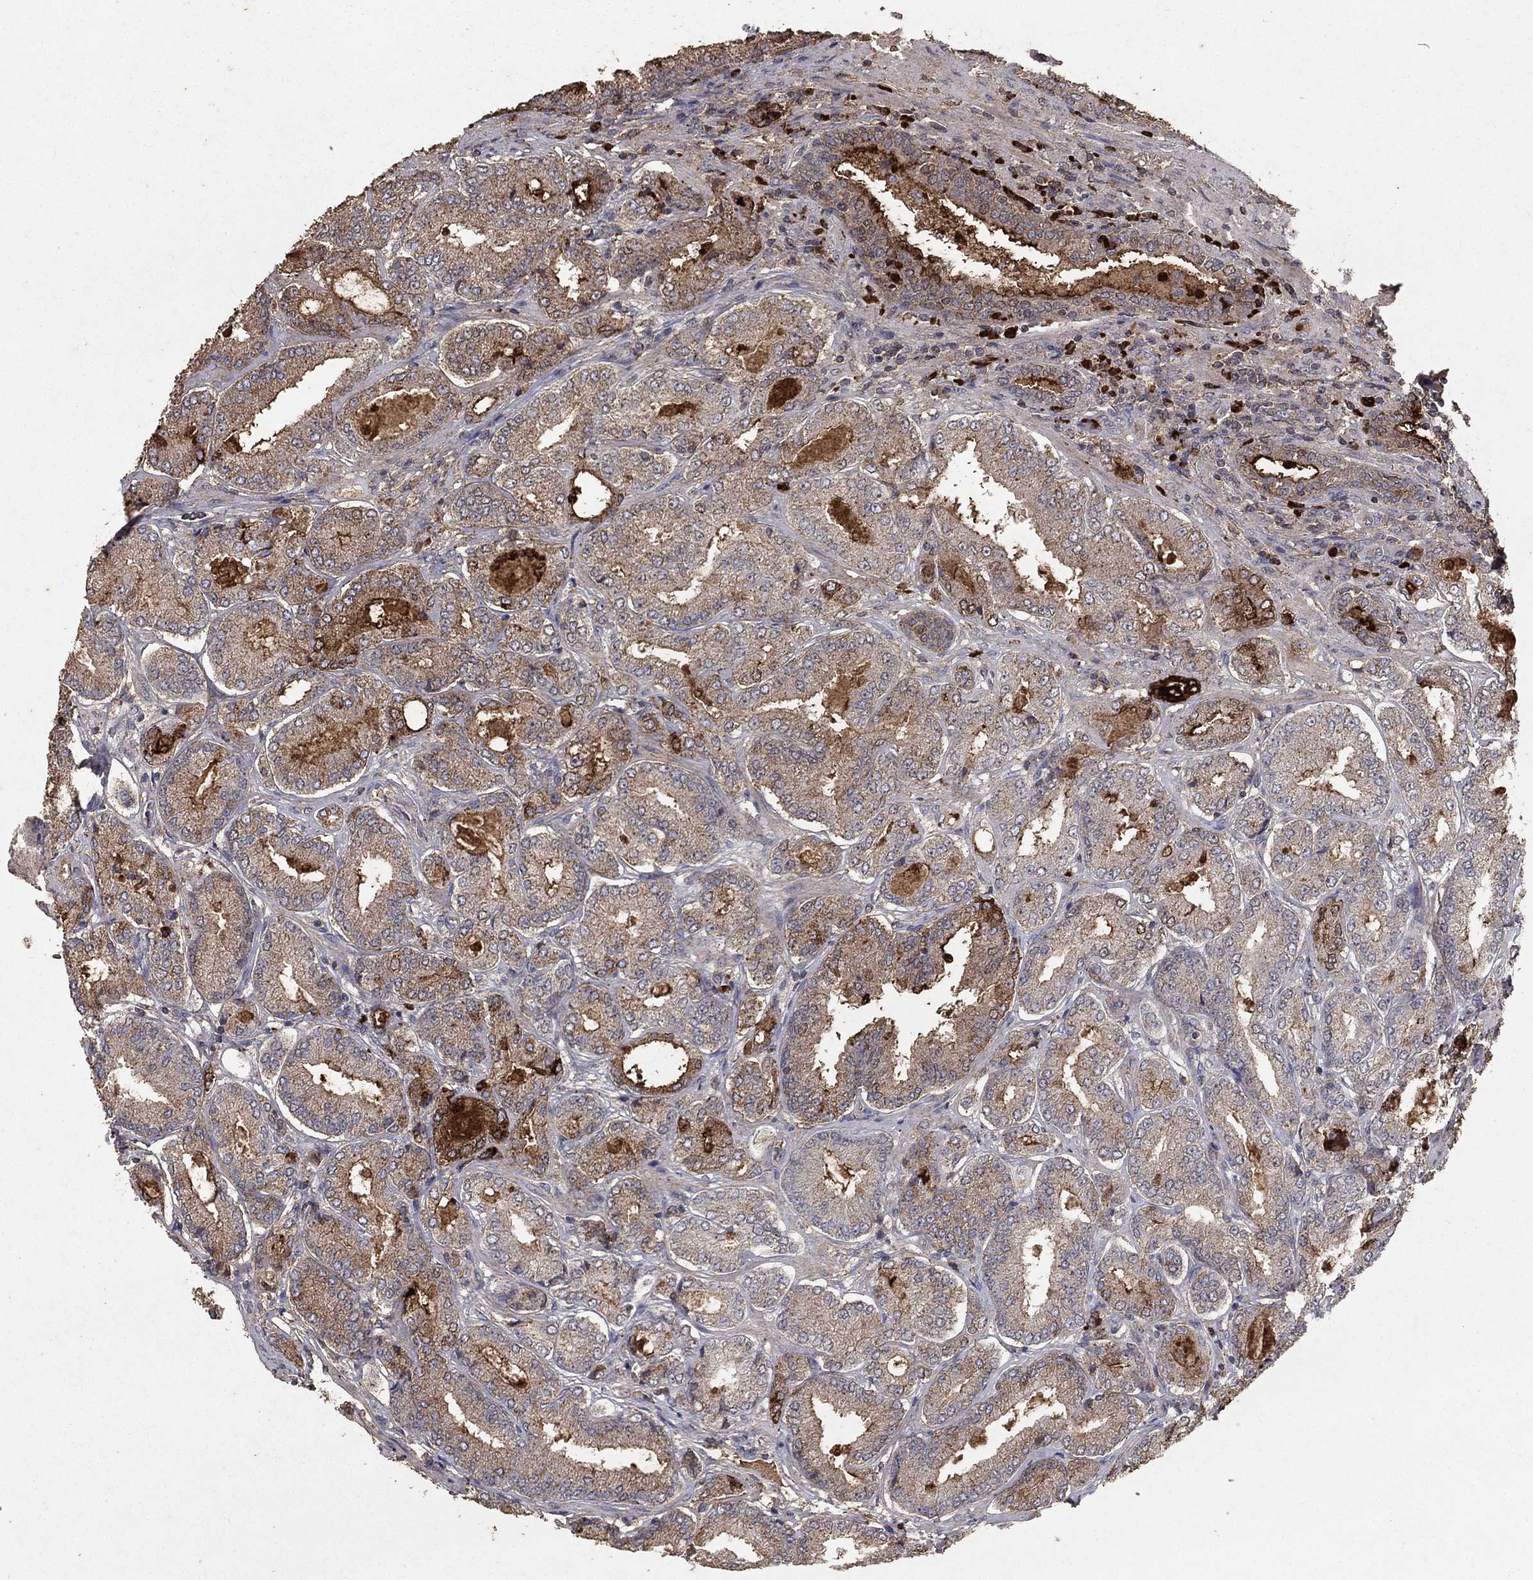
{"staining": {"intensity": "strong", "quantity": "<25%", "location": "cytoplasmic/membranous,nuclear"}, "tissue": "prostate cancer", "cell_type": "Tumor cells", "image_type": "cancer", "snomed": [{"axis": "morphology", "description": "Adenocarcinoma, NOS"}, {"axis": "topography", "description": "Prostate"}], "caption": "Protein expression analysis of human prostate cancer reveals strong cytoplasmic/membranous and nuclear expression in about <25% of tumor cells.", "gene": "CD24", "patient": {"sex": "male", "age": 65}}